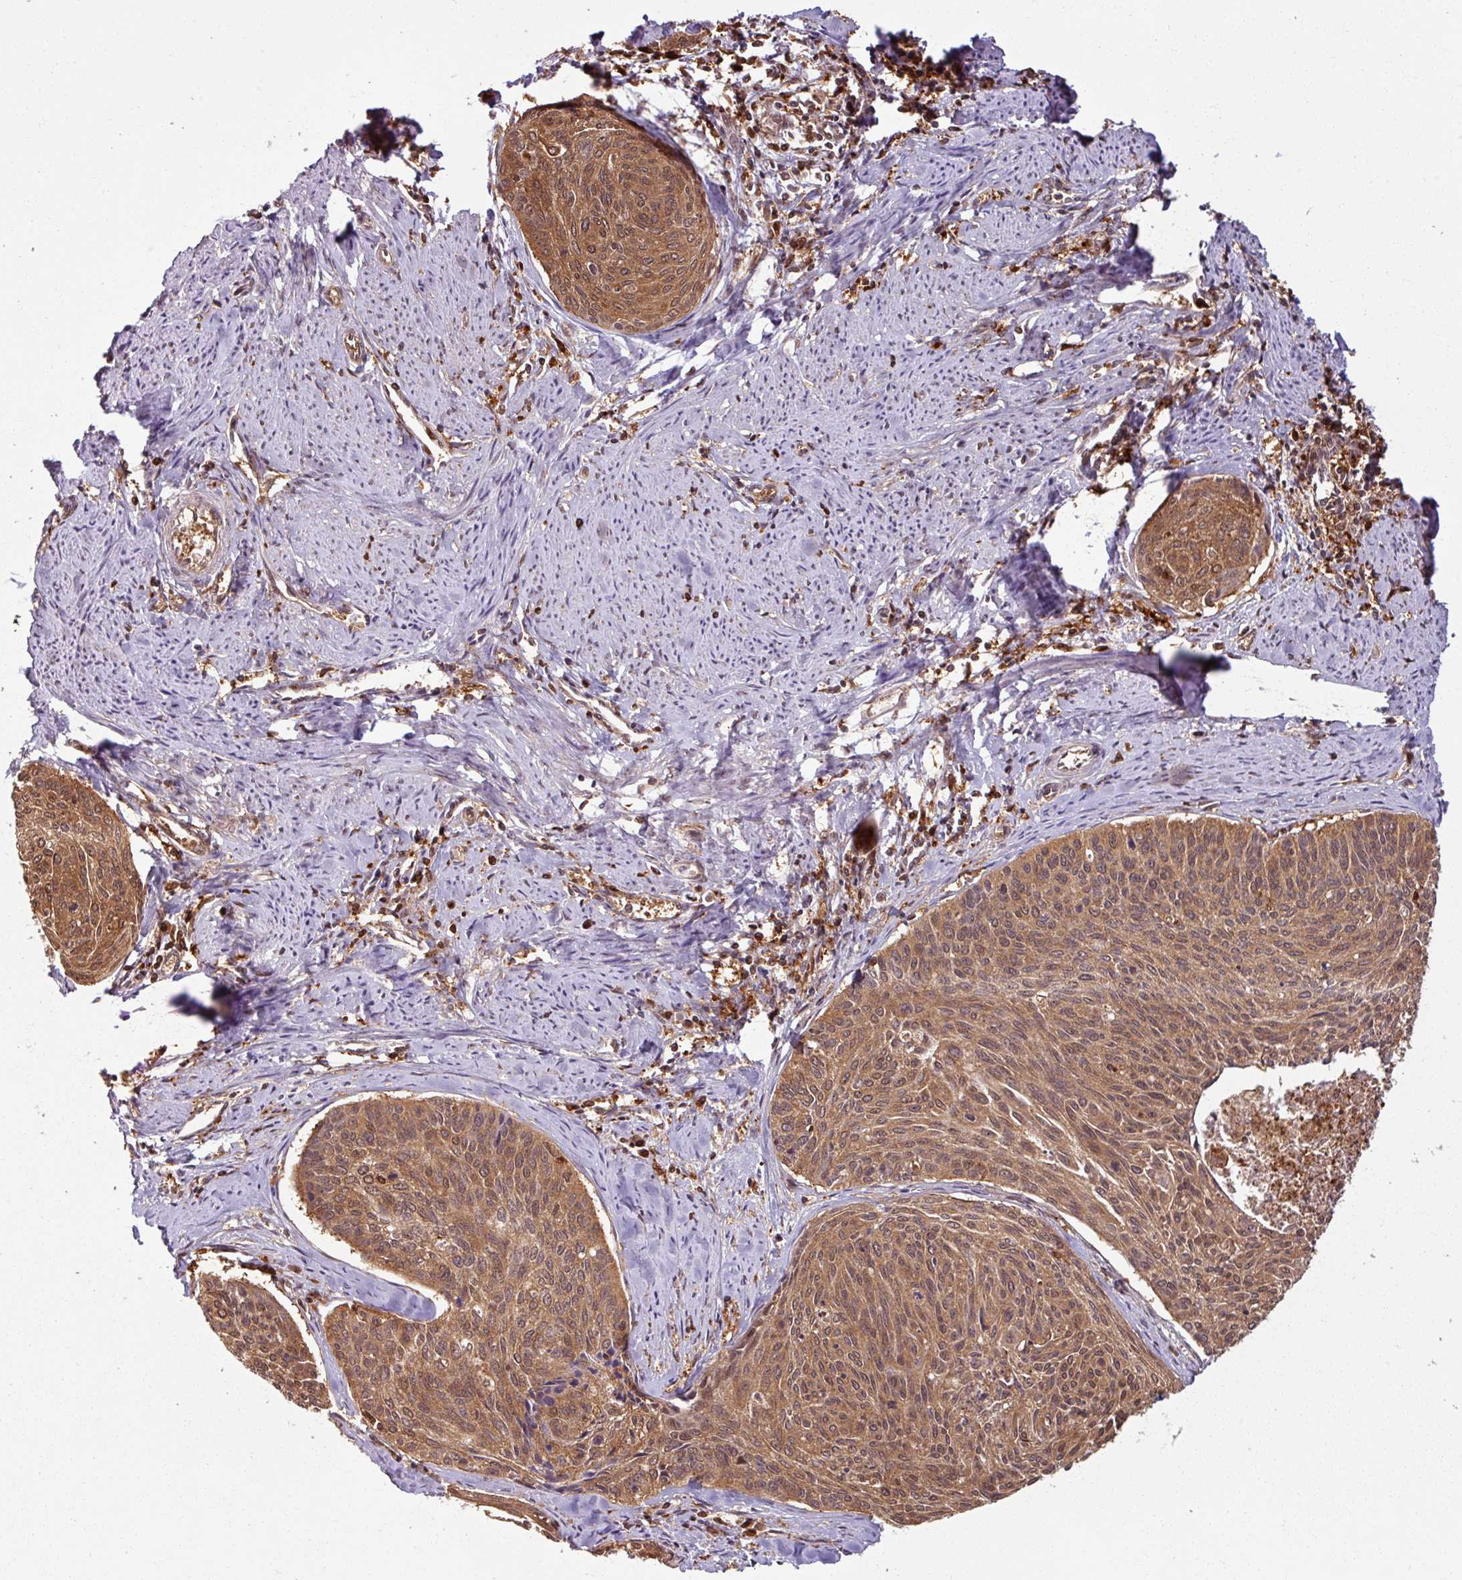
{"staining": {"intensity": "moderate", "quantity": ">75%", "location": "cytoplasmic/membranous,nuclear"}, "tissue": "cervical cancer", "cell_type": "Tumor cells", "image_type": "cancer", "snomed": [{"axis": "morphology", "description": "Squamous cell carcinoma, NOS"}, {"axis": "topography", "description": "Cervix"}], "caption": "The image demonstrates a brown stain indicating the presence of a protein in the cytoplasmic/membranous and nuclear of tumor cells in cervical cancer. (IHC, brightfield microscopy, high magnification).", "gene": "KCTD11", "patient": {"sex": "female", "age": 55}}